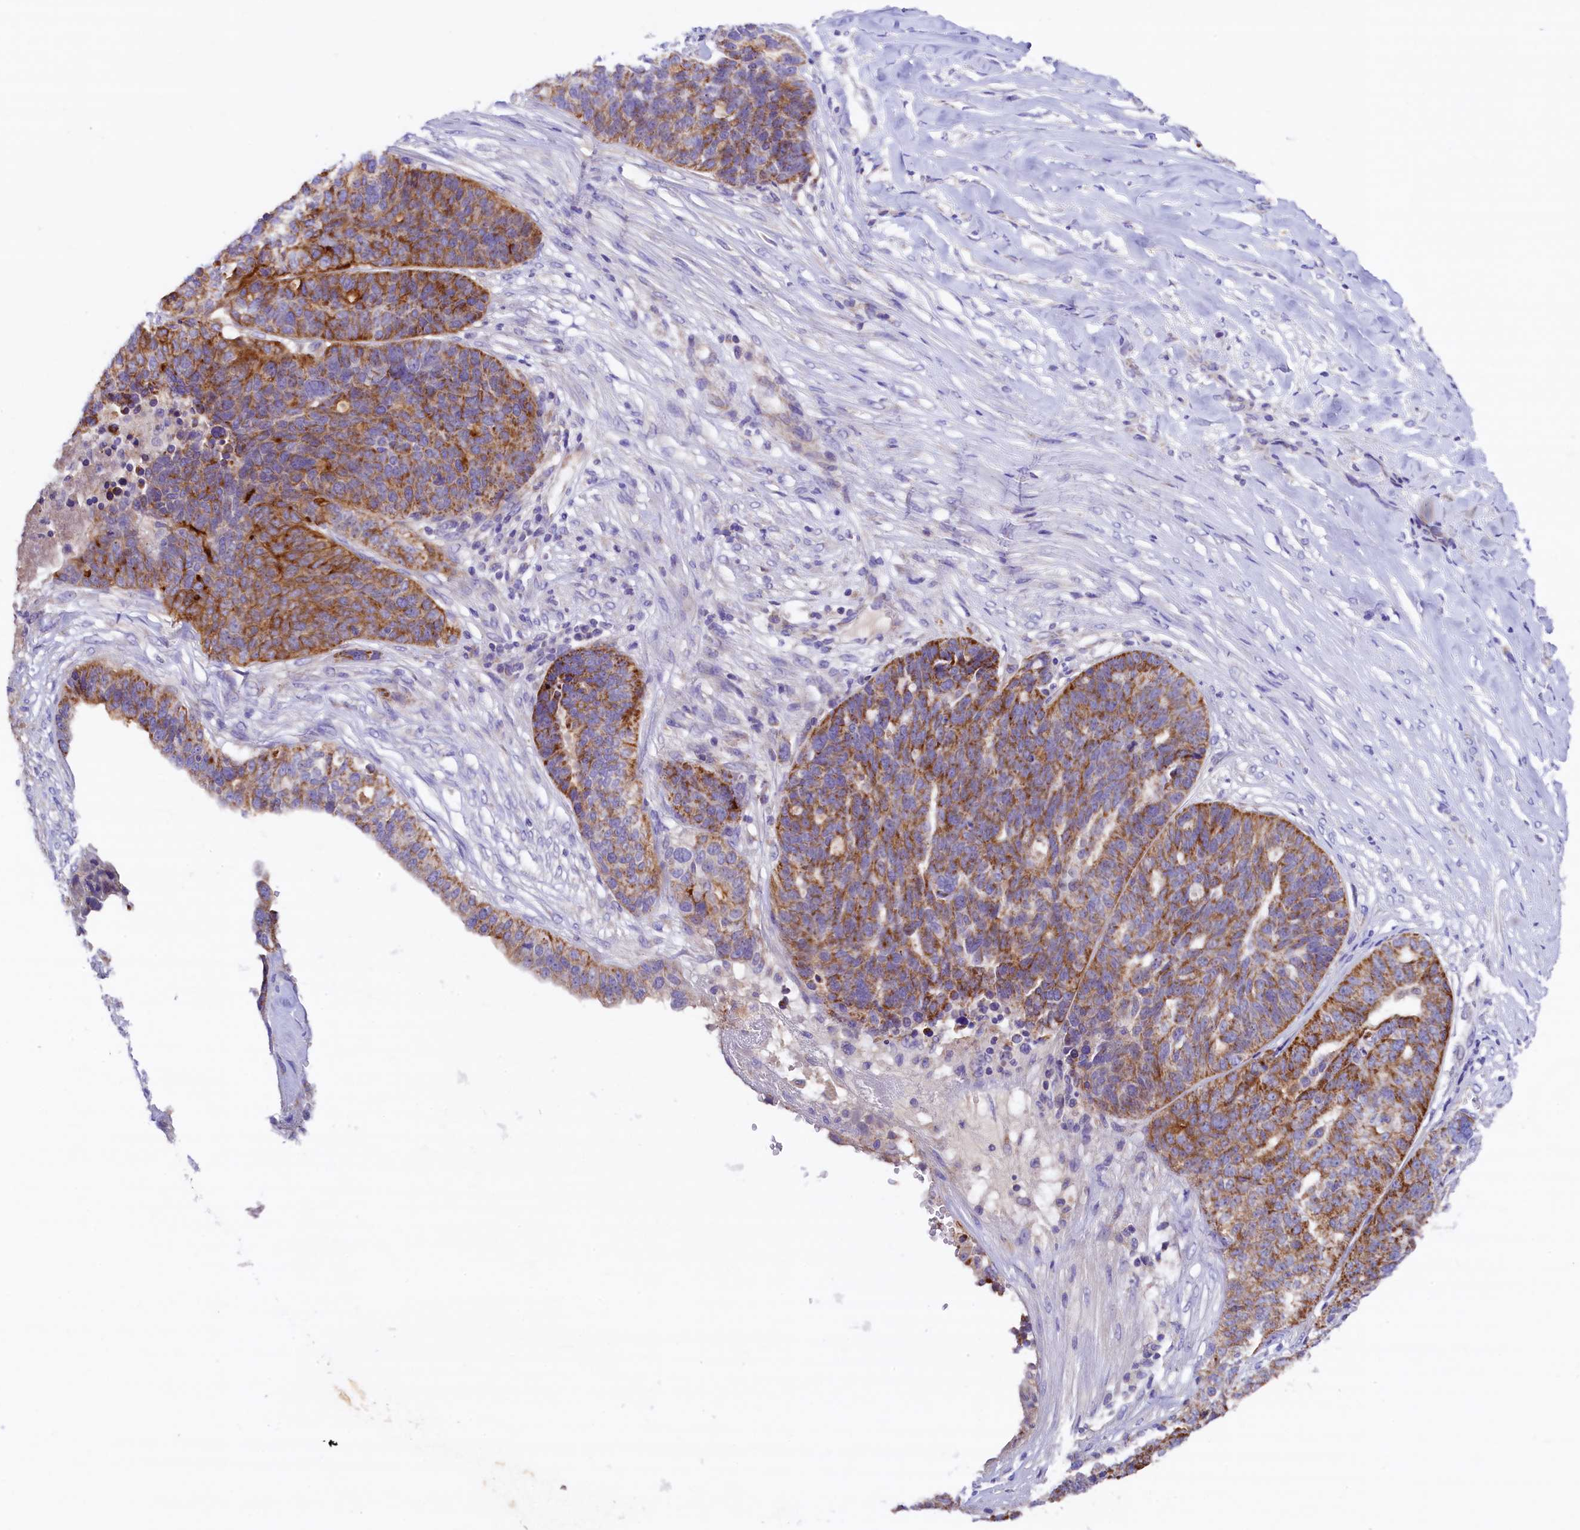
{"staining": {"intensity": "moderate", "quantity": ">75%", "location": "cytoplasmic/membranous"}, "tissue": "ovarian cancer", "cell_type": "Tumor cells", "image_type": "cancer", "snomed": [{"axis": "morphology", "description": "Cystadenocarcinoma, serous, NOS"}, {"axis": "topography", "description": "Ovary"}], "caption": "Immunohistochemical staining of ovarian cancer (serous cystadenocarcinoma) shows medium levels of moderate cytoplasmic/membranous expression in approximately >75% of tumor cells. Nuclei are stained in blue.", "gene": "PMPCB", "patient": {"sex": "female", "age": 59}}